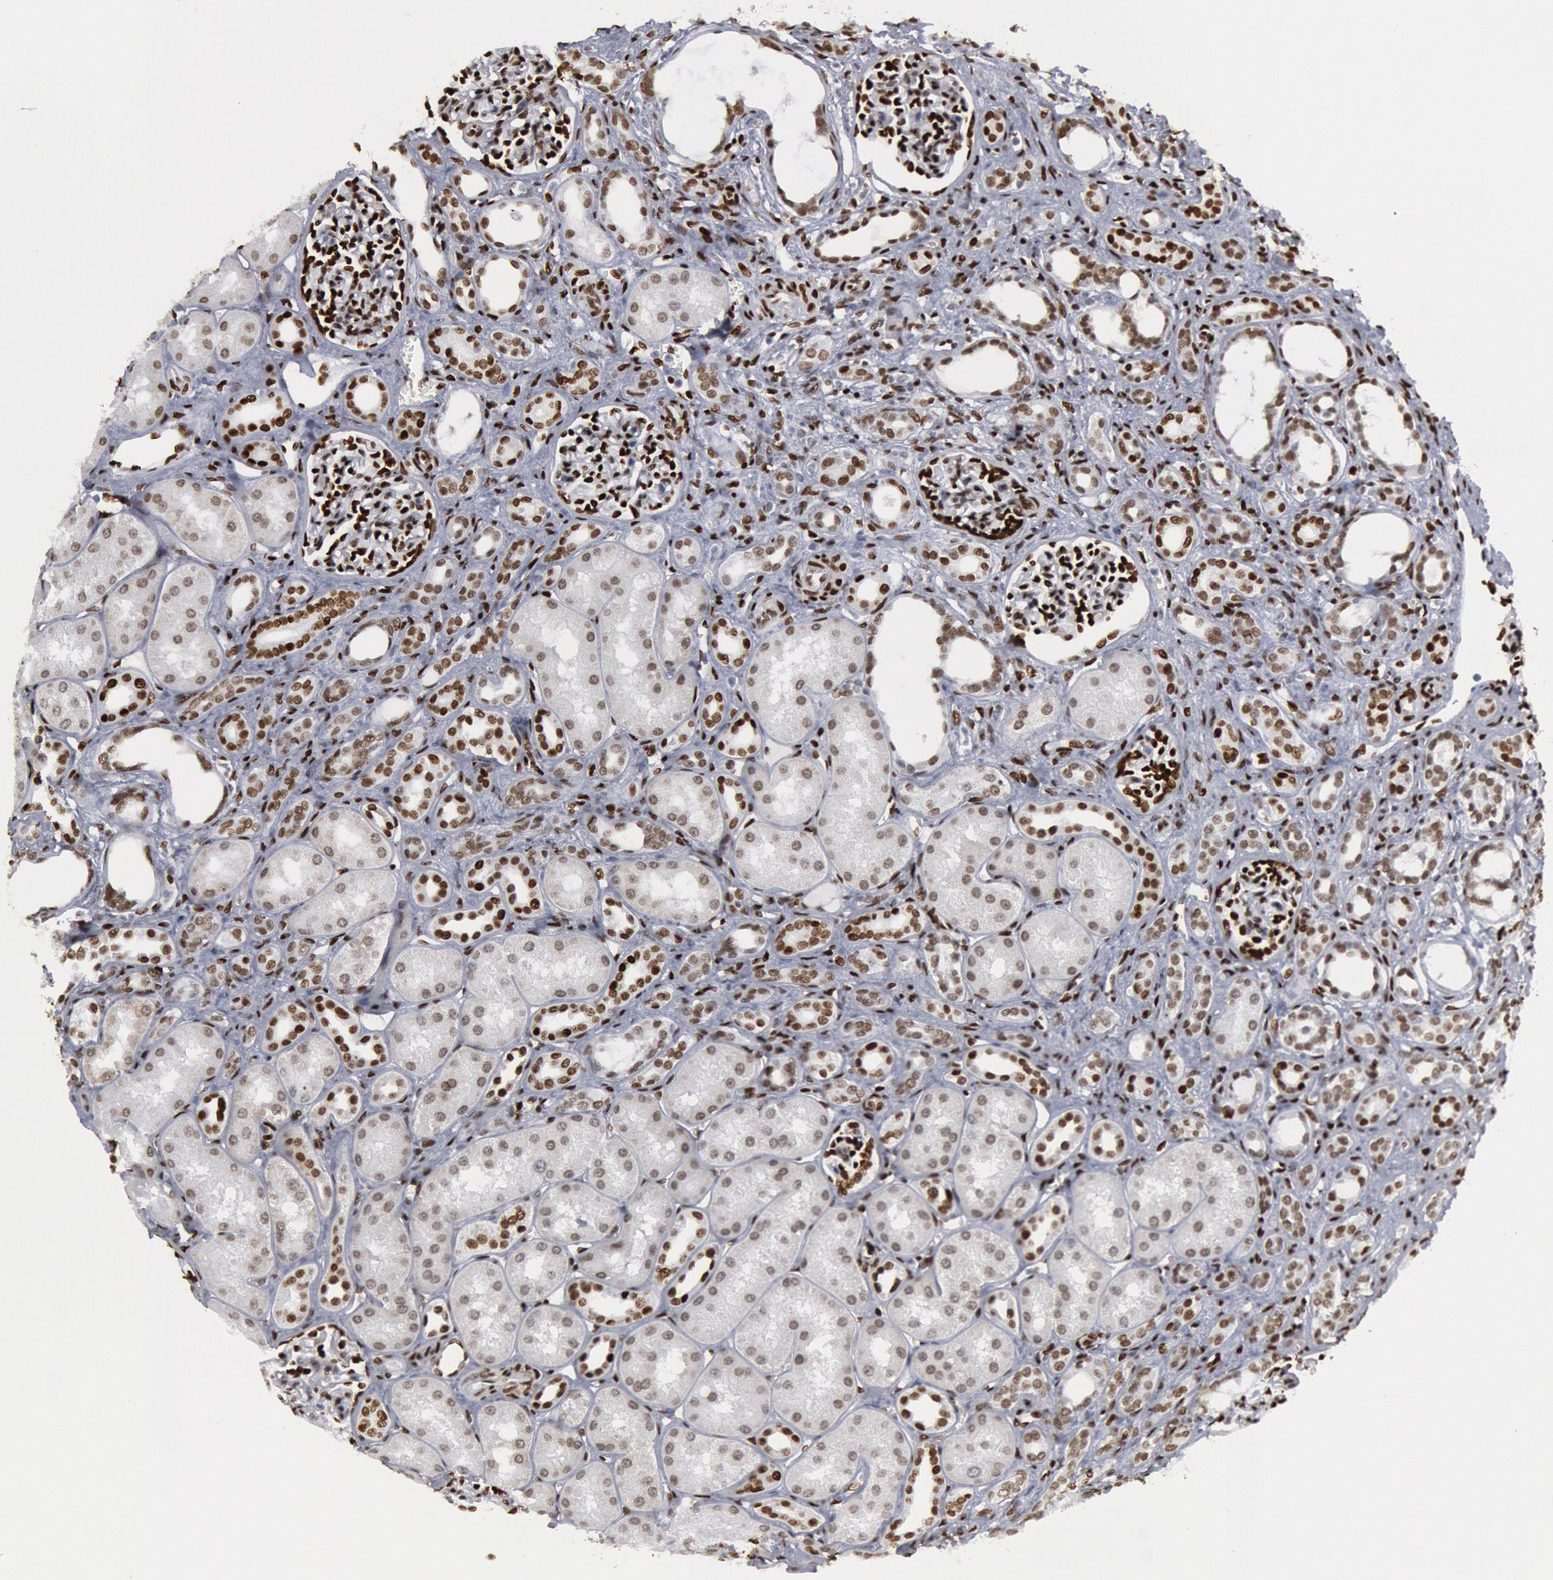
{"staining": {"intensity": "moderate", "quantity": "25%-75%", "location": "nuclear"}, "tissue": "kidney", "cell_type": "Cells in glomeruli", "image_type": "normal", "snomed": [{"axis": "morphology", "description": "Normal tissue, NOS"}, {"axis": "topography", "description": "Kidney"}], "caption": "Kidney stained with a brown dye shows moderate nuclear positive staining in approximately 25%-75% of cells in glomeruli.", "gene": "MECP2", "patient": {"sex": "male", "age": 7}}